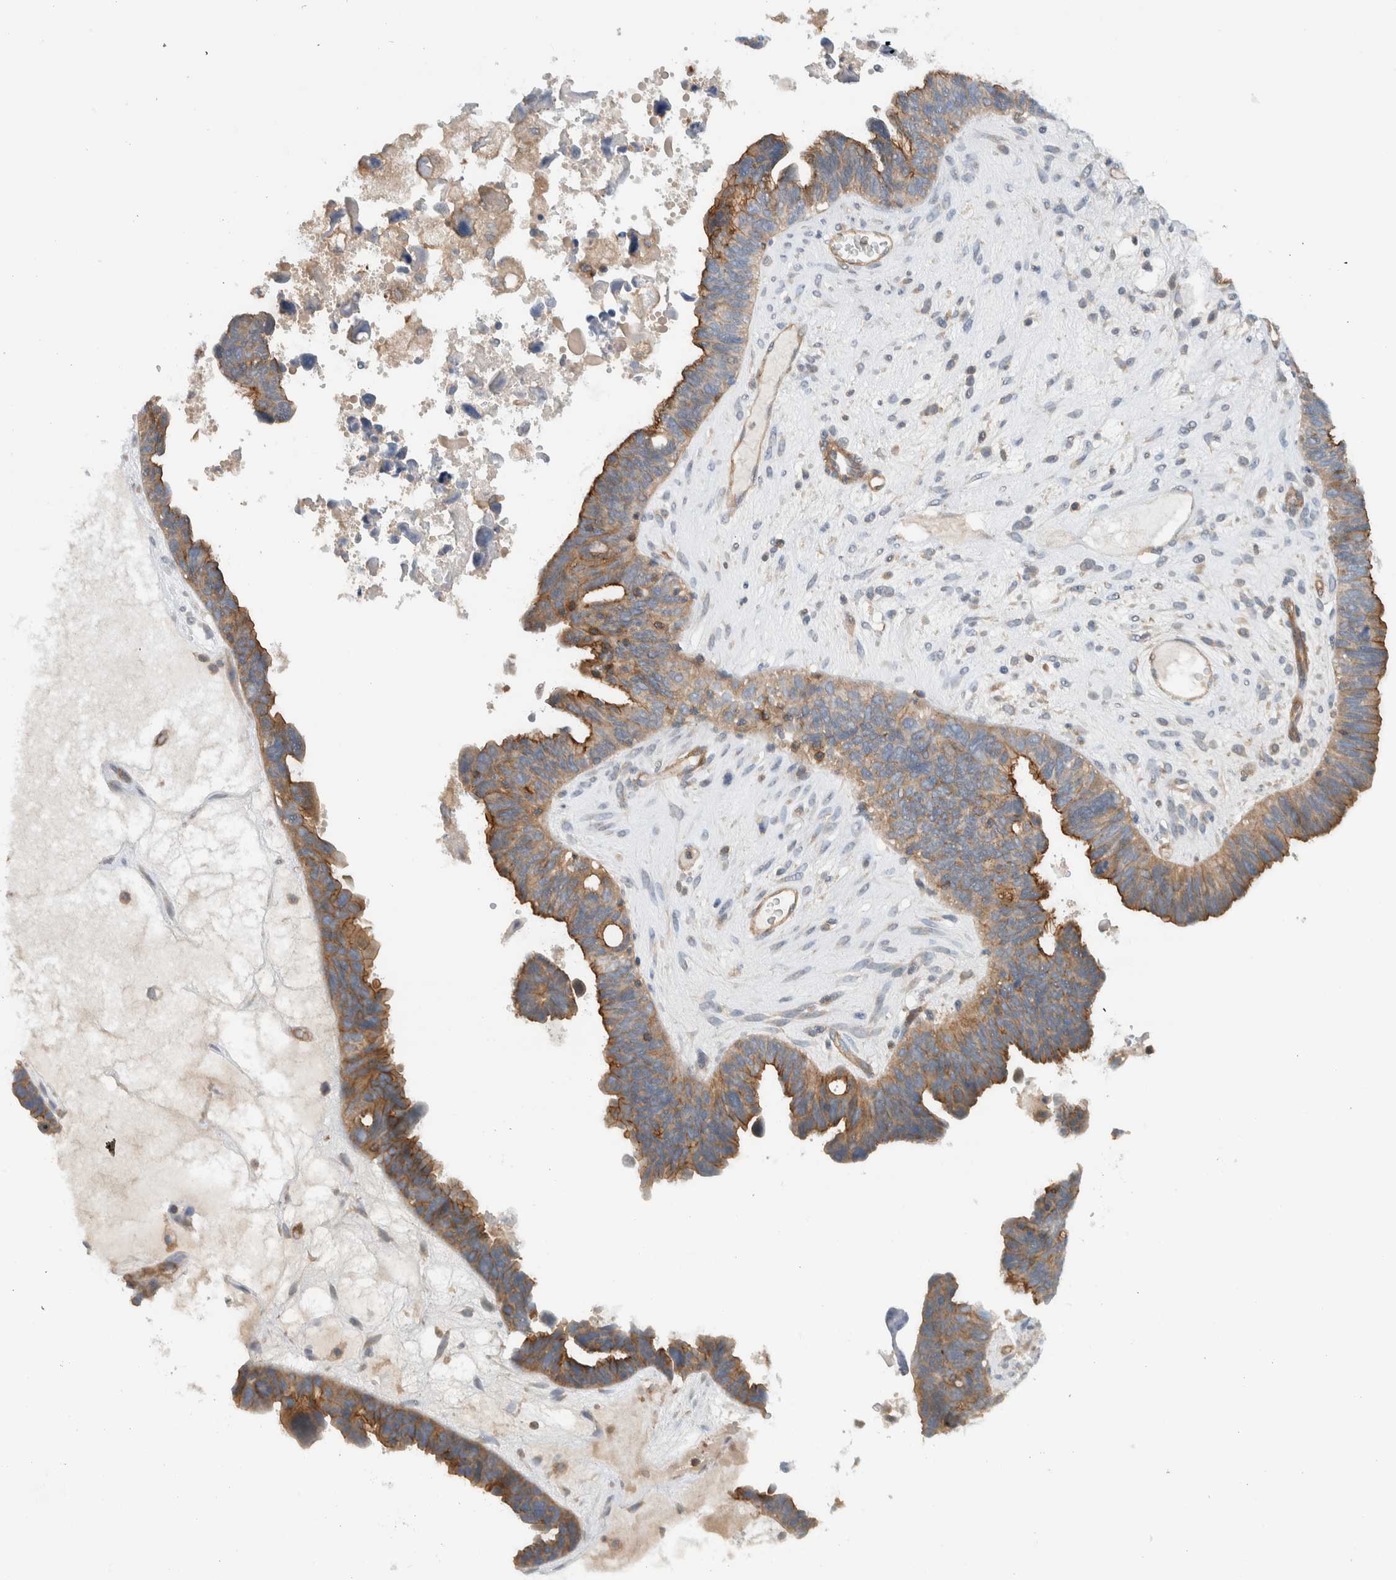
{"staining": {"intensity": "weak", "quantity": ">75%", "location": "cytoplasmic/membranous"}, "tissue": "ovarian cancer", "cell_type": "Tumor cells", "image_type": "cancer", "snomed": [{"axis": "morphology", "description": "Cystadenocarcinoma, serous, NOS"}, {"axis": "topography", "description": "Ovary"}], "caption": "Approximately >75% of tumor cells in human ovarian serous cystadenocarcinoma display weak cytoplasmic/membranous protein positivity as visualized by brown immunohistochemical staining.", "gene": "MPRIP", "patient": {"sex": "female", "age": 79}}